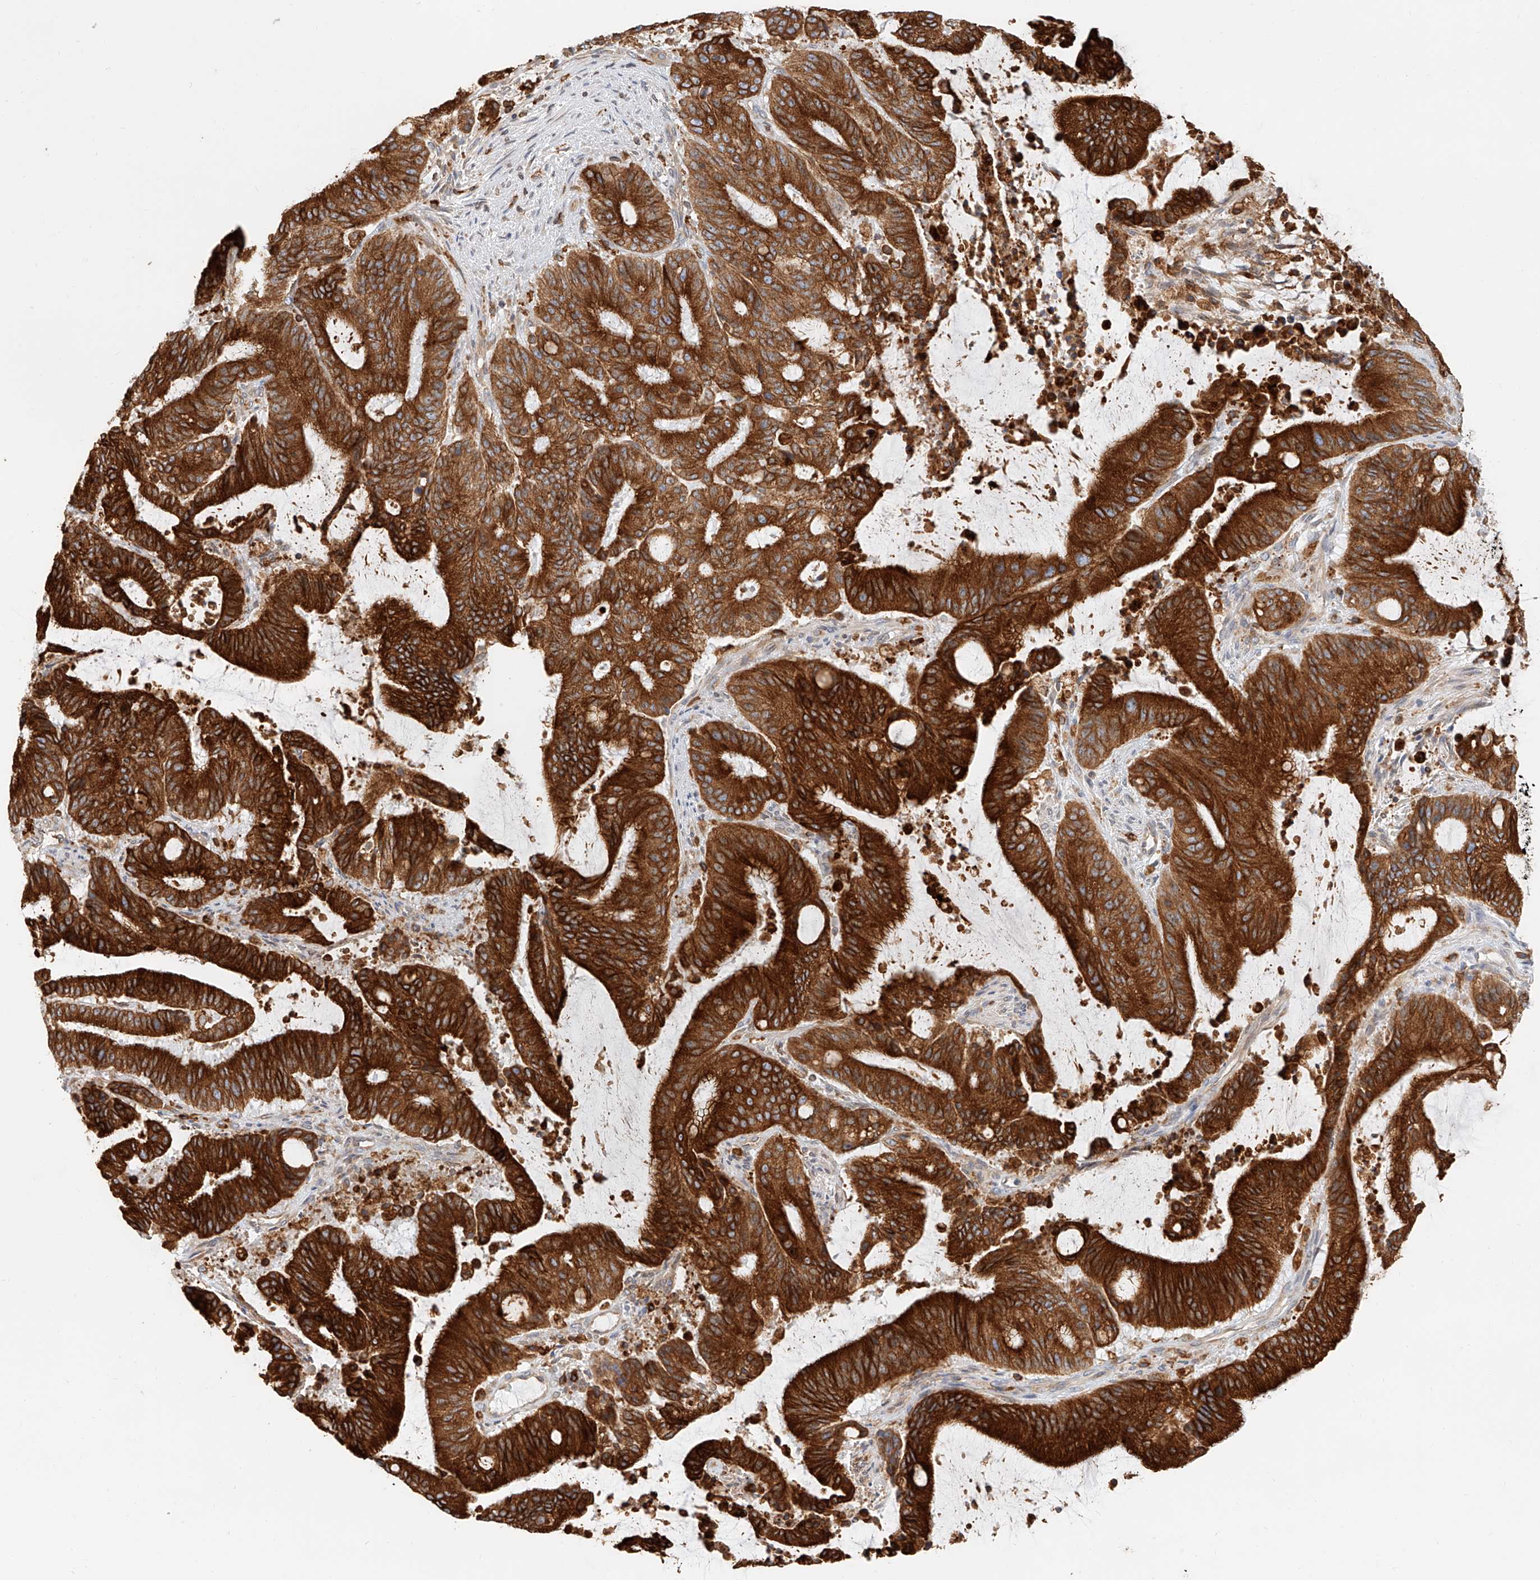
{"staining": {"intensity": "strong", "quantity": ">75%", "location": "cytoplasmic/membranous"}, "tissue": "liver cancer", "cell_type": "Tumor cells", "image_type": "cancer", "snomed": [{"axis": "morphology", "description": "Normal tissue, NOS"}, {"axis": "morphology", "description": "Cholangiocarcinoma"}, {"axis": "topography", "description": "Liver"}, {"axis": "topography", "description": "Peripheral nerve tissue"}], "caption": "Immunohistochemical staining of human liver cancer (cholangiocarcinoma) exhibits high levels of strong cytoplasmic/membranous positivity in about >75% of tumor cells.", "gene": "DHRS7", "patient": {"sex": "female", "age": 73}}